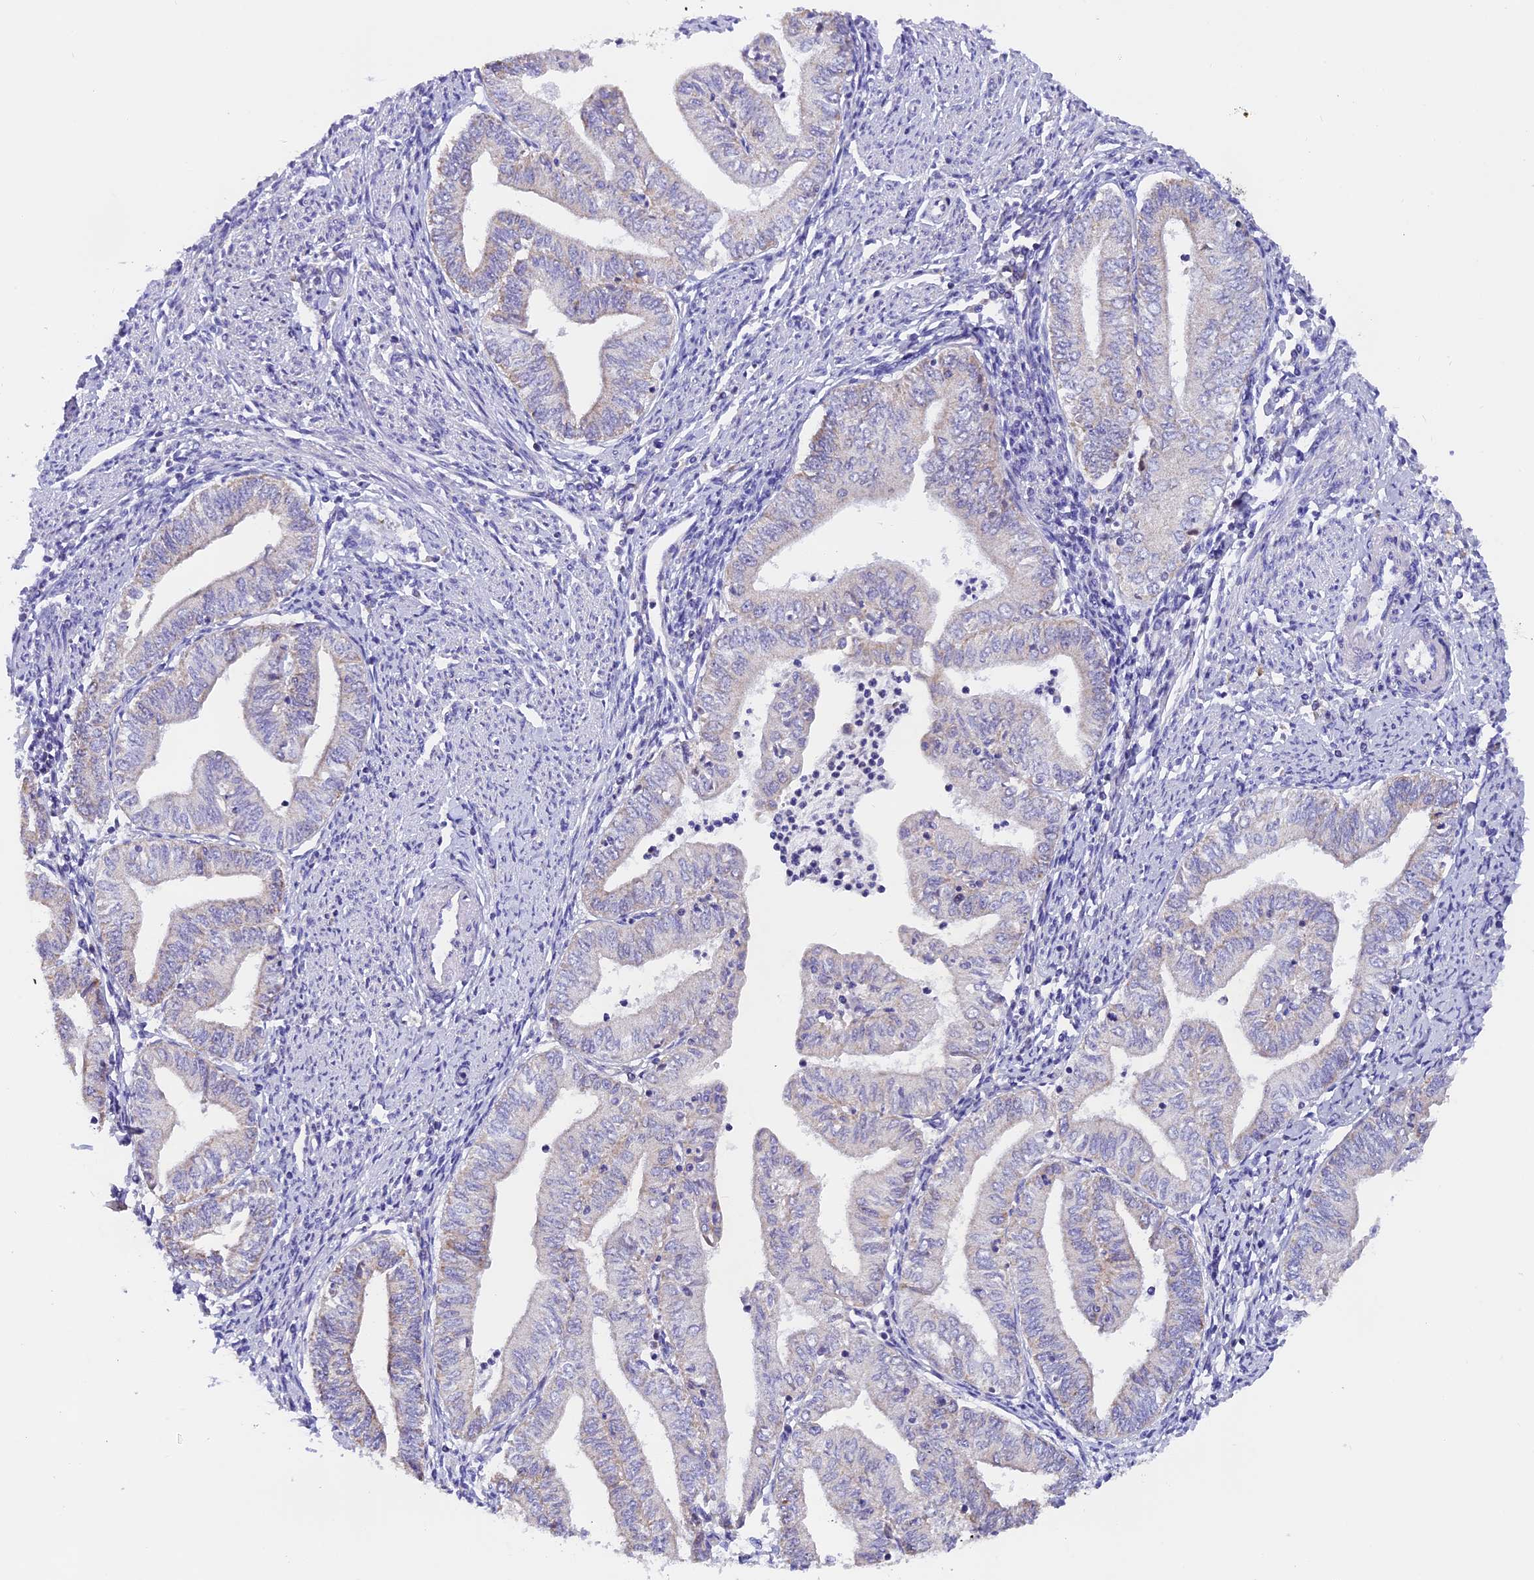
{"staining": {"intensity": "negative", "quantity": "none", "location": "none"}, "tissue": "endometrial cancer", "cell_type": "Tumor cells", "image_type": "cancer", "snomed": [{"axis": "morphology", "description": "Adenocarcinoma, NOS"}, {"axis": "topography", "description": "Endometrium"}], "caption": "A high-resolution image shows immunohistochemistry (IHC) staining of endometrial cancer (adenocarcinoma), which demonstrates no significant staining in tumor cells. Brightfield microscopy of IHC stained with DAB (3,3'-diaminobenzidine) (brown) and hematoxylin (blue), captured at high magnification.", "gene": "MGME1", "patient": {"sex": "female", "age": 66}}